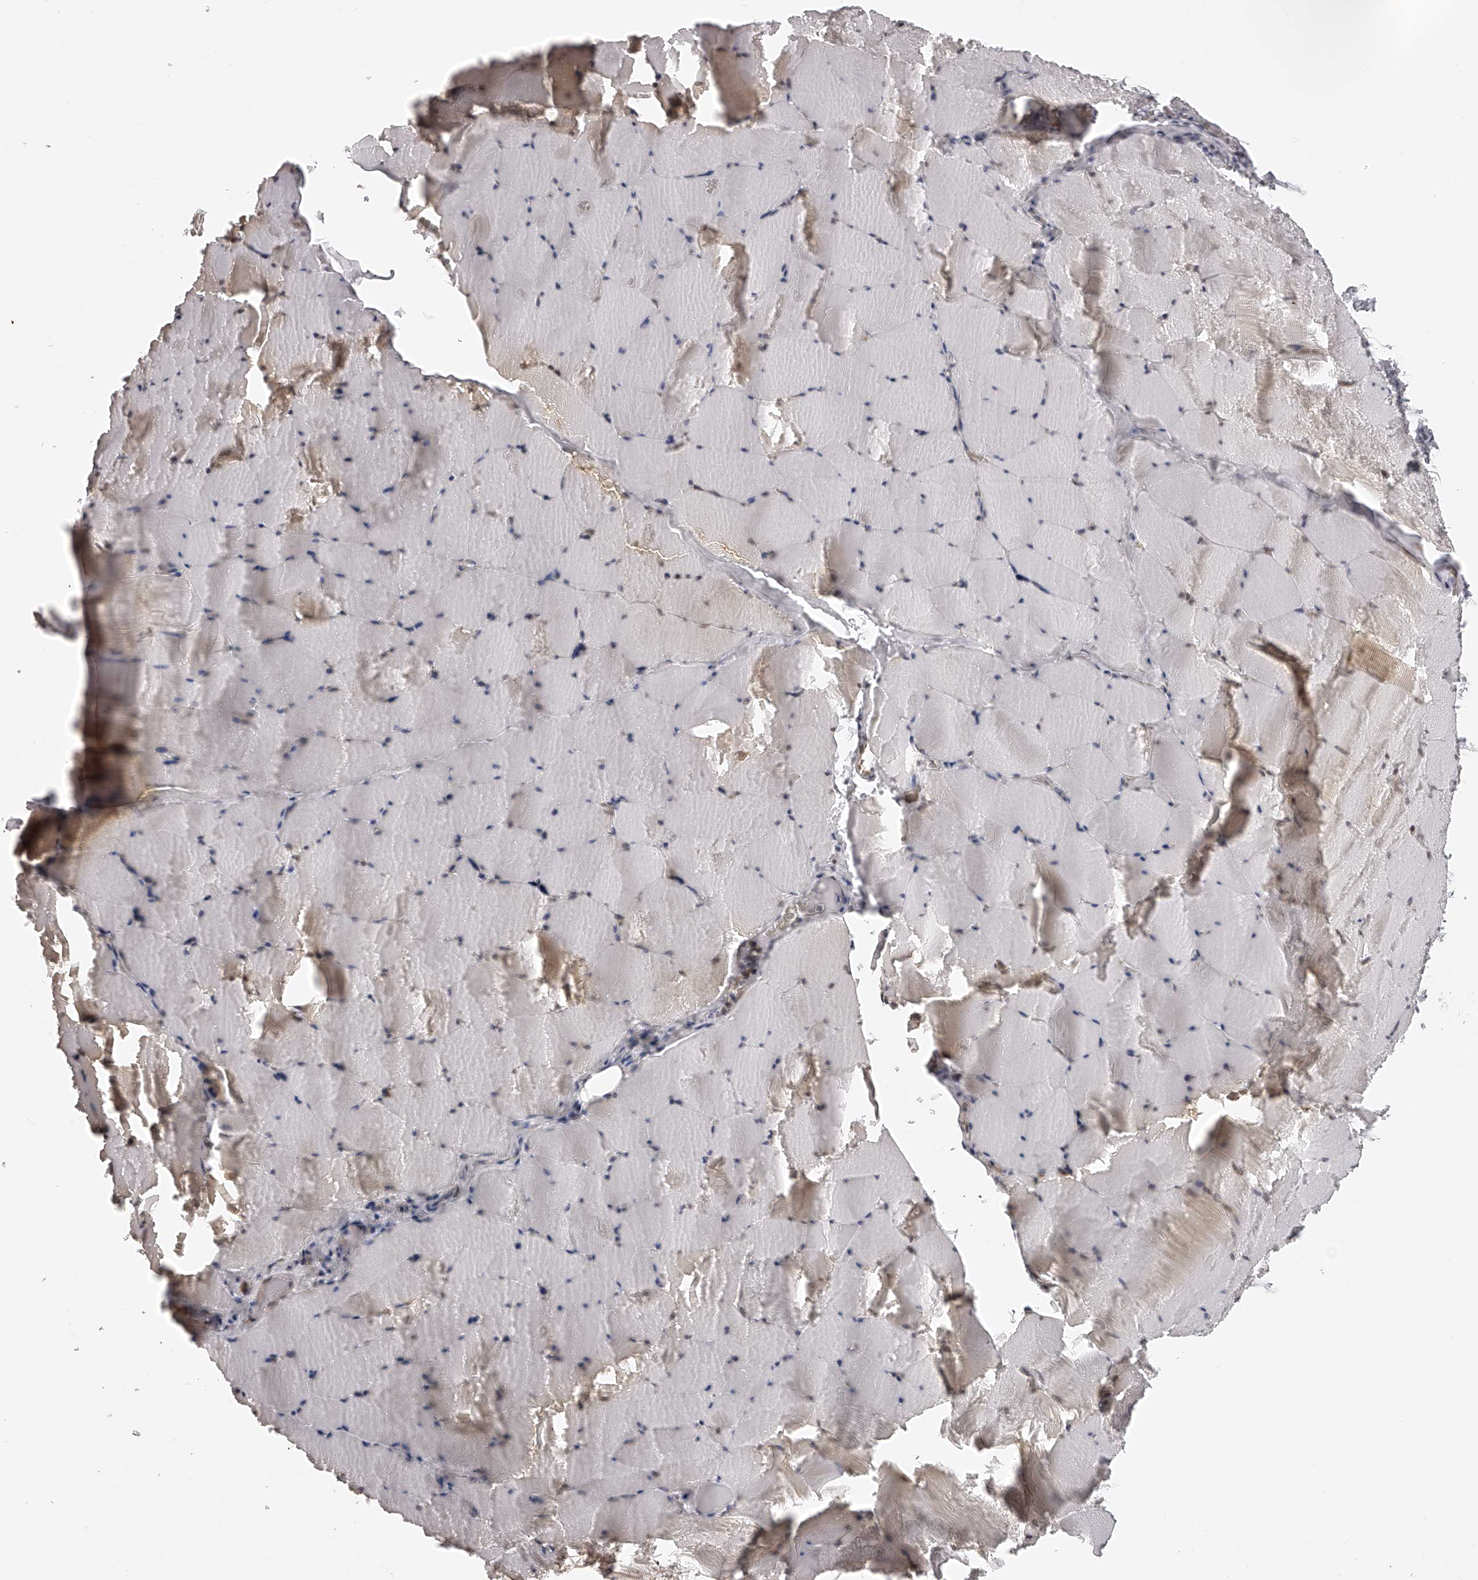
{"staining": {"intensity": "weak", "quantity": "25%-75%", "location": "cytoplasmic/membranous"}, "tissue": "skeletal muscle", "cell_type": "Myocytes", "image_type": "normal", "snomed": [{"axis": "morphology", "description": "Normal tissue, NOS"}, {"axis": "topography", "description": "Skeletal muscle"}], "caption": "IHC image of benign skeletal muscle stained for a protein (brown), which displays low levels of weak cytoplasmic/membranous staining in about 25%-75% of myocytes.", "gene": "ODF2L", "patient": {"sex": "male", "age": 62}}